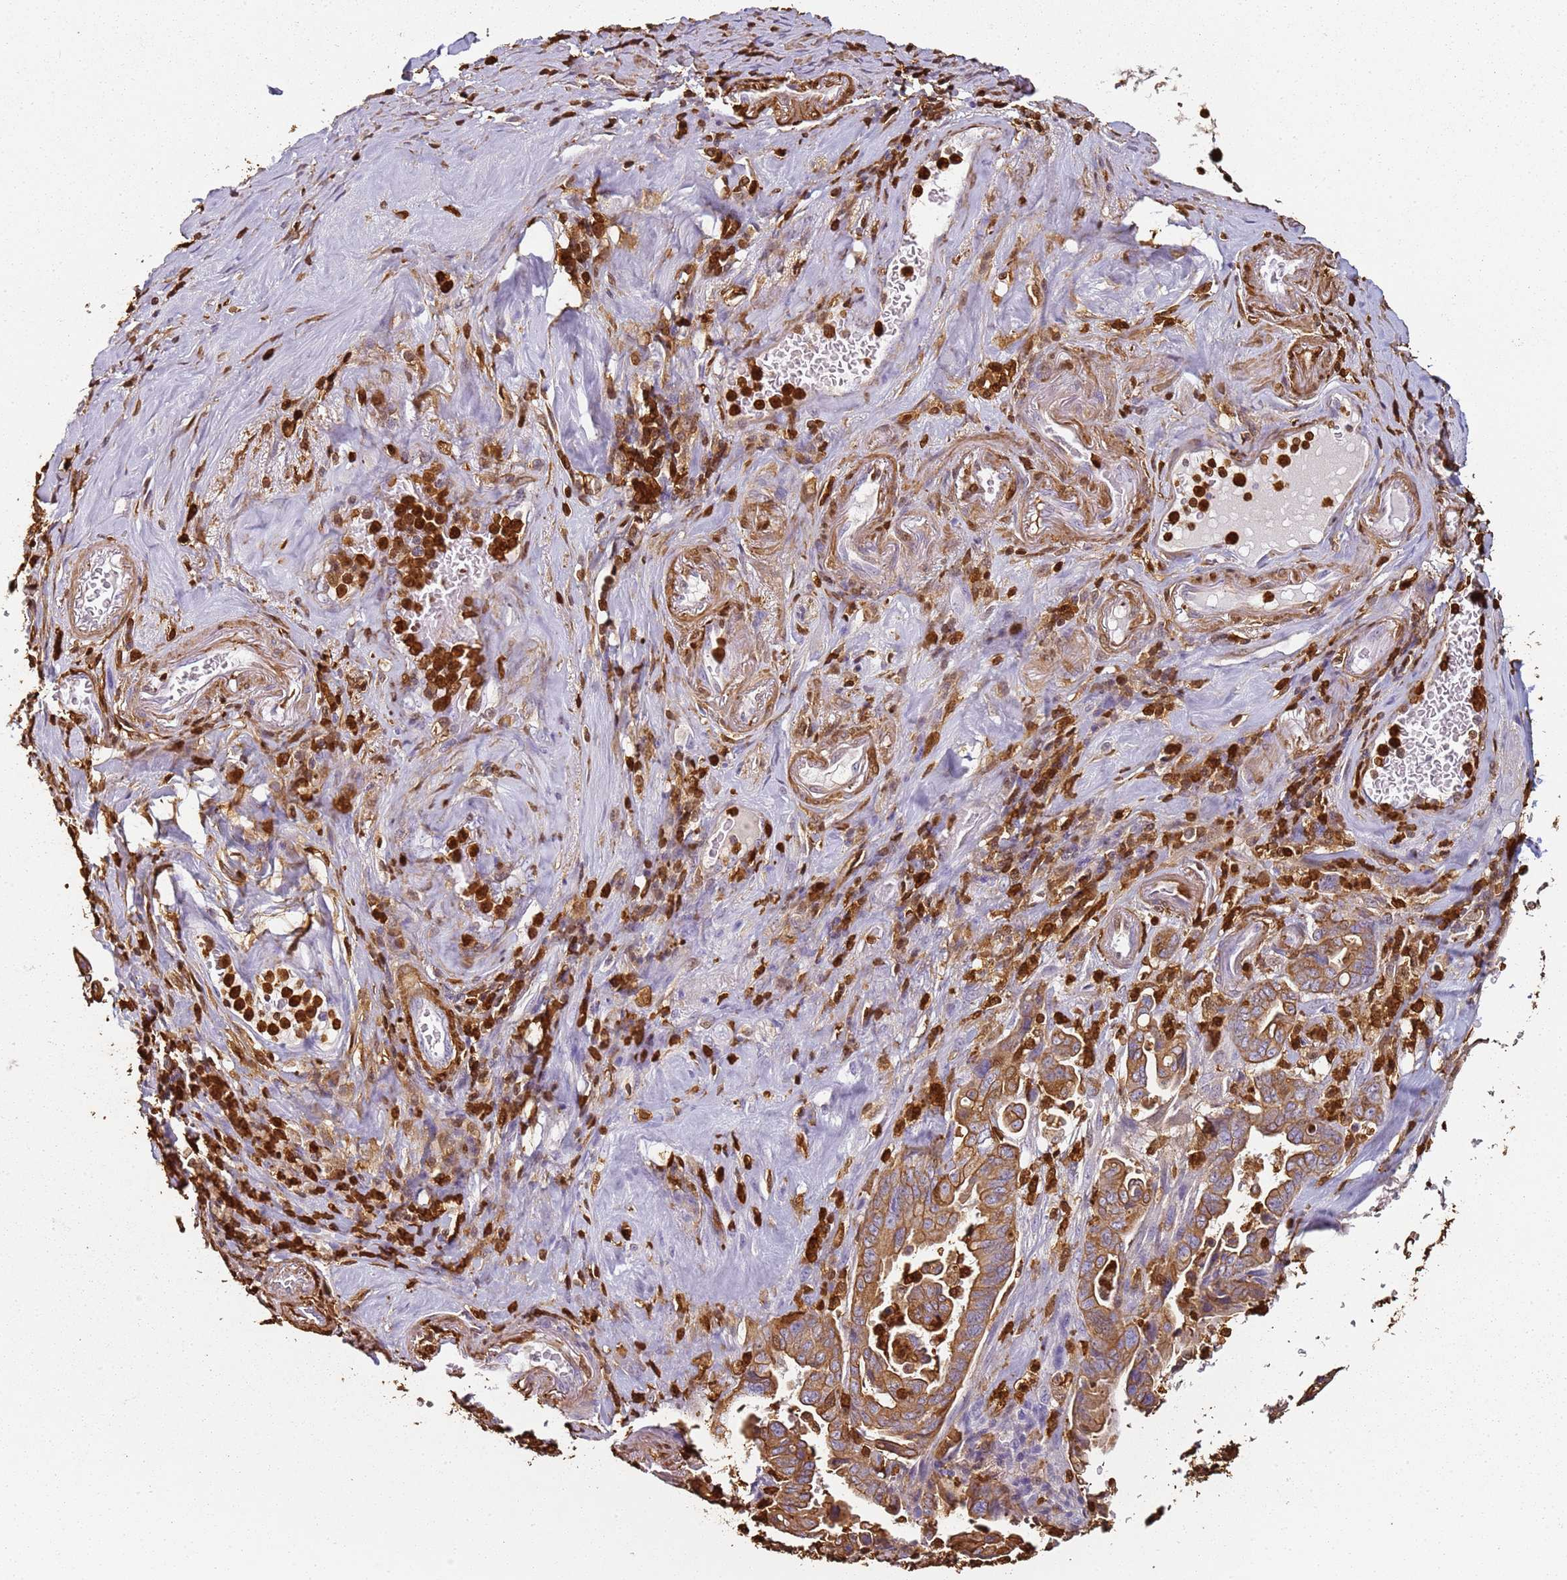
{"staining": {"intensity": "strong", "quantity": ">75%", "location": "cytoplasmic/membranous"}, "tissue": "pancreatic cancer", "cell_type": "Tumor cells", "image_type": "cancer", "snomed": [{"axis": "morphology", "description": "Adenocarcinoma, NOS"}, {"axis": "topography", "description": "Pancreas"}], "caption": "DAB (3,3'-diaminobenzidine) immunohistochemical staining of pancreatic adenocarcinoma reveals strong cytoplasmic/membranous protein staining in about >75% of tumor cells.", "gene": "S100A4", "patient": {"sex": "male", "age": 70}}